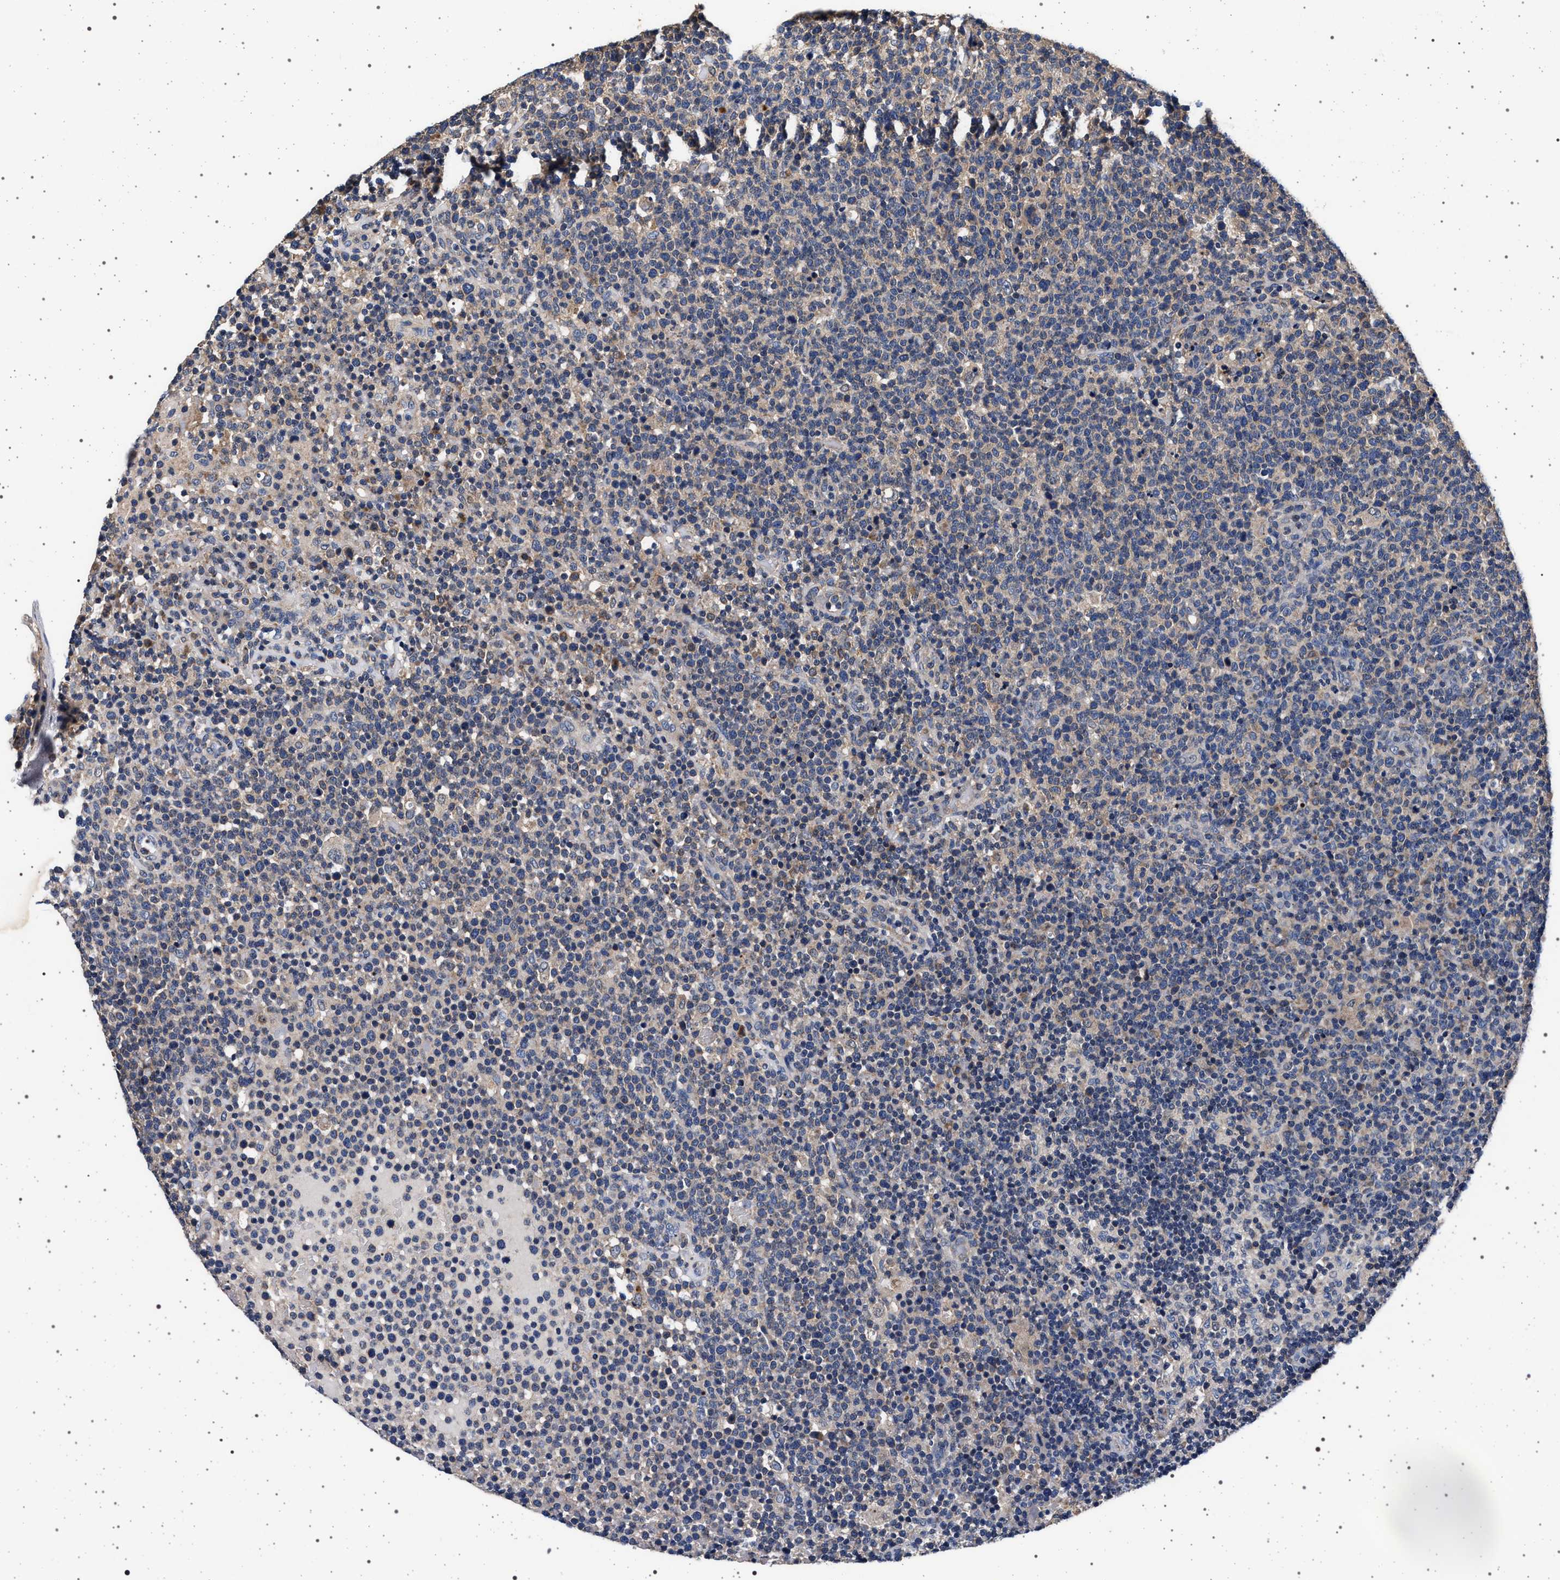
{"staining": {"intensity": "weak", "quantity": "<25%", "location": "cytoplasmic/membranous"}, "tissue": "lymphoma", "cell_type": "Tumor cells", "image_type": "cancer", "snomed": [{"axis": "morphology", "description": "Malignant lymphoma, non-Hodgkin's type, High grade"}, {"axis": "topography", "description": "Lymph node"}], "caption": "A micrograph of human lymphoma is negative for staining in tumor cells.", "gene": "MAP3K2", "patient": {"sex": "male", "age": 61}}